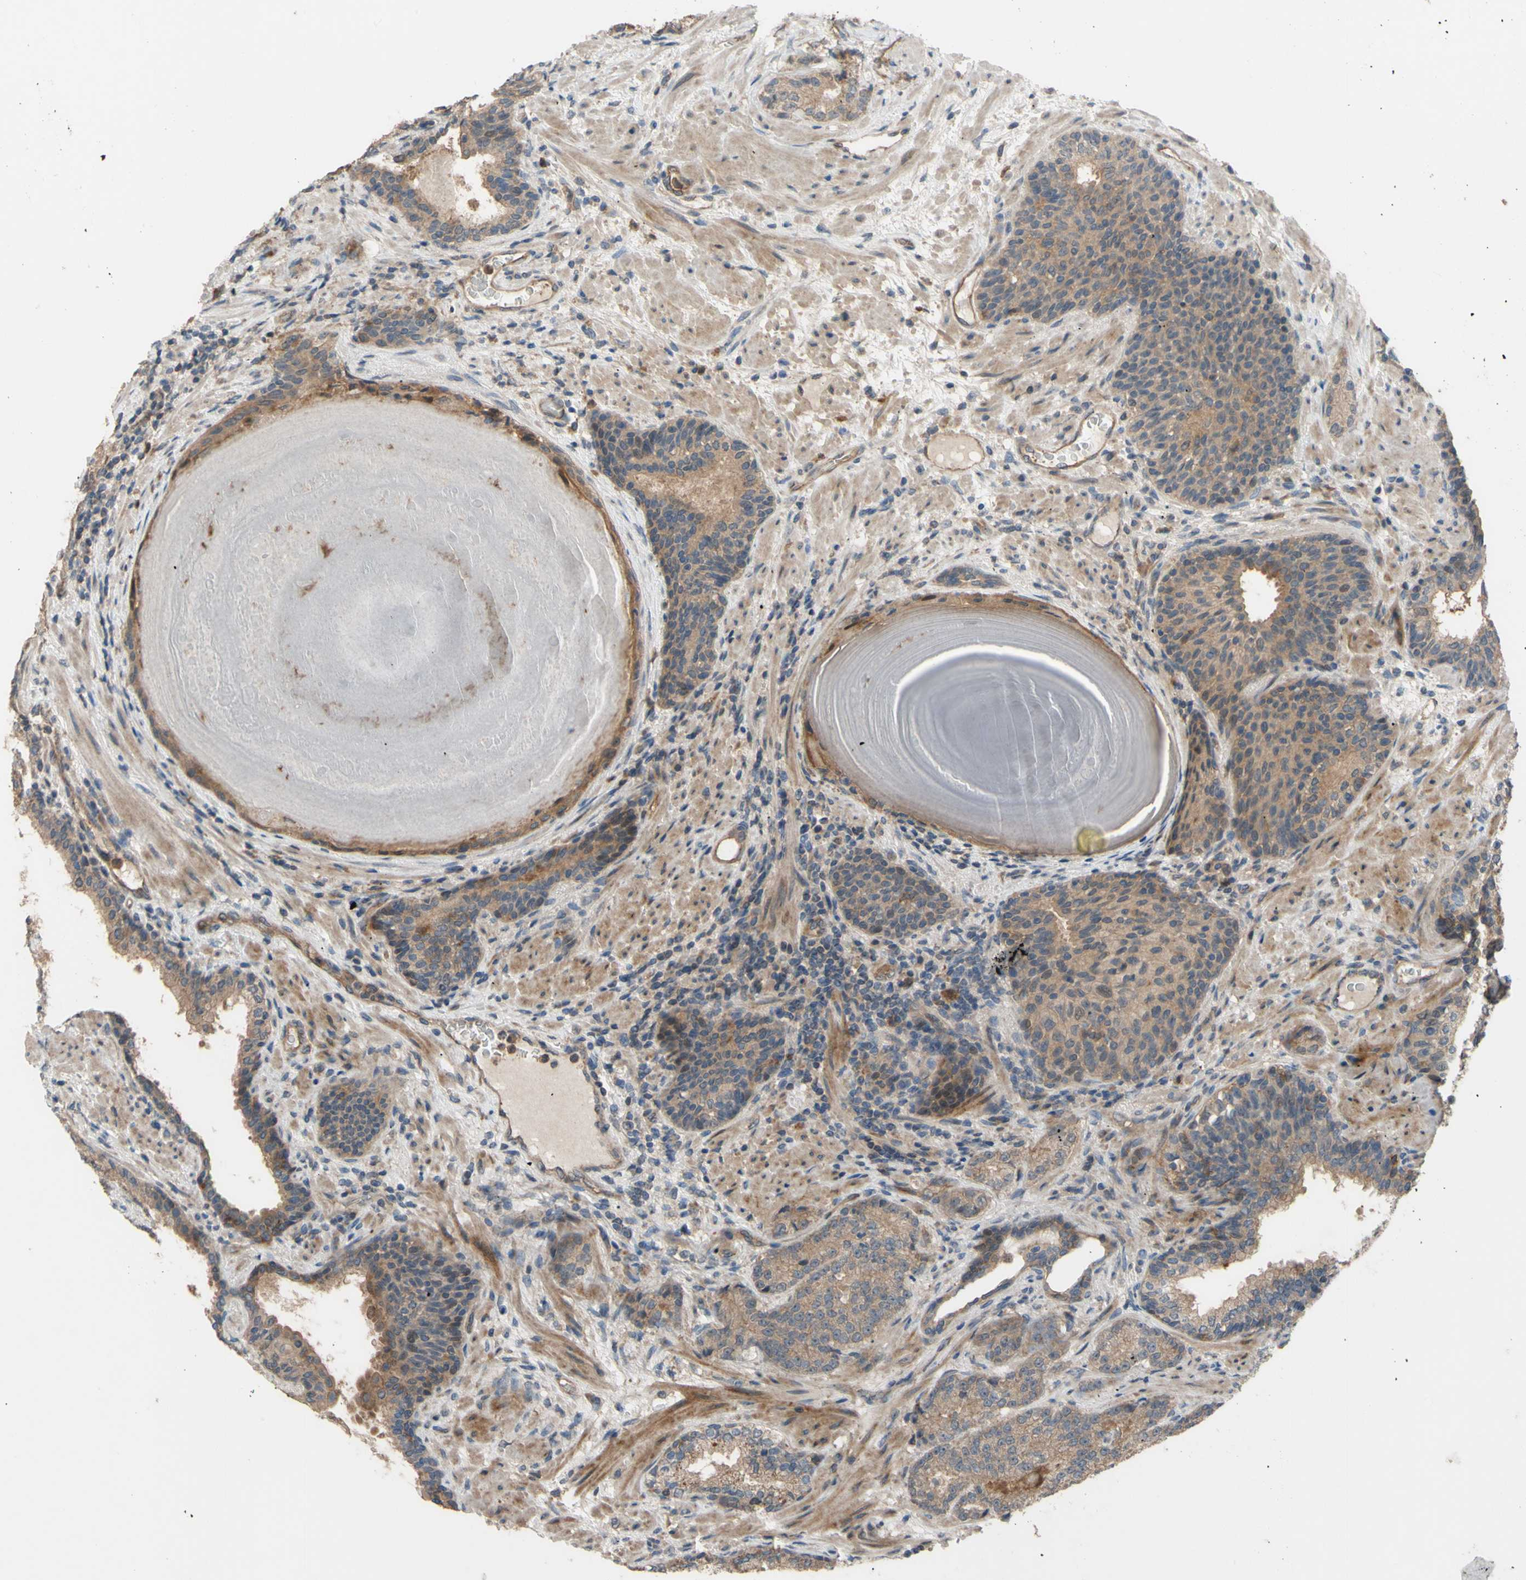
{"staining": {"intensity": "moderate", "quantity": ">75%", "location": "cytoplasmic/membranous"}, "tissue": "prostate cancer", "cell_type": "Tumor cells", "image_type": "cancer", "snomed": [{"axis": "morphology", "description": "Adenocarcinoma, High grade"}, {"axis": "topography", "description": "Prostate"}], "caption": "Brown immunohistochemical staining in adenocarcinoma (high-grade) (prostate) shows moderate cytoplasmic/membranous positivity in about >75% of tumor cells.", "gene": "SHROOM4", "patient": {"sex": "male", "age": 61}}